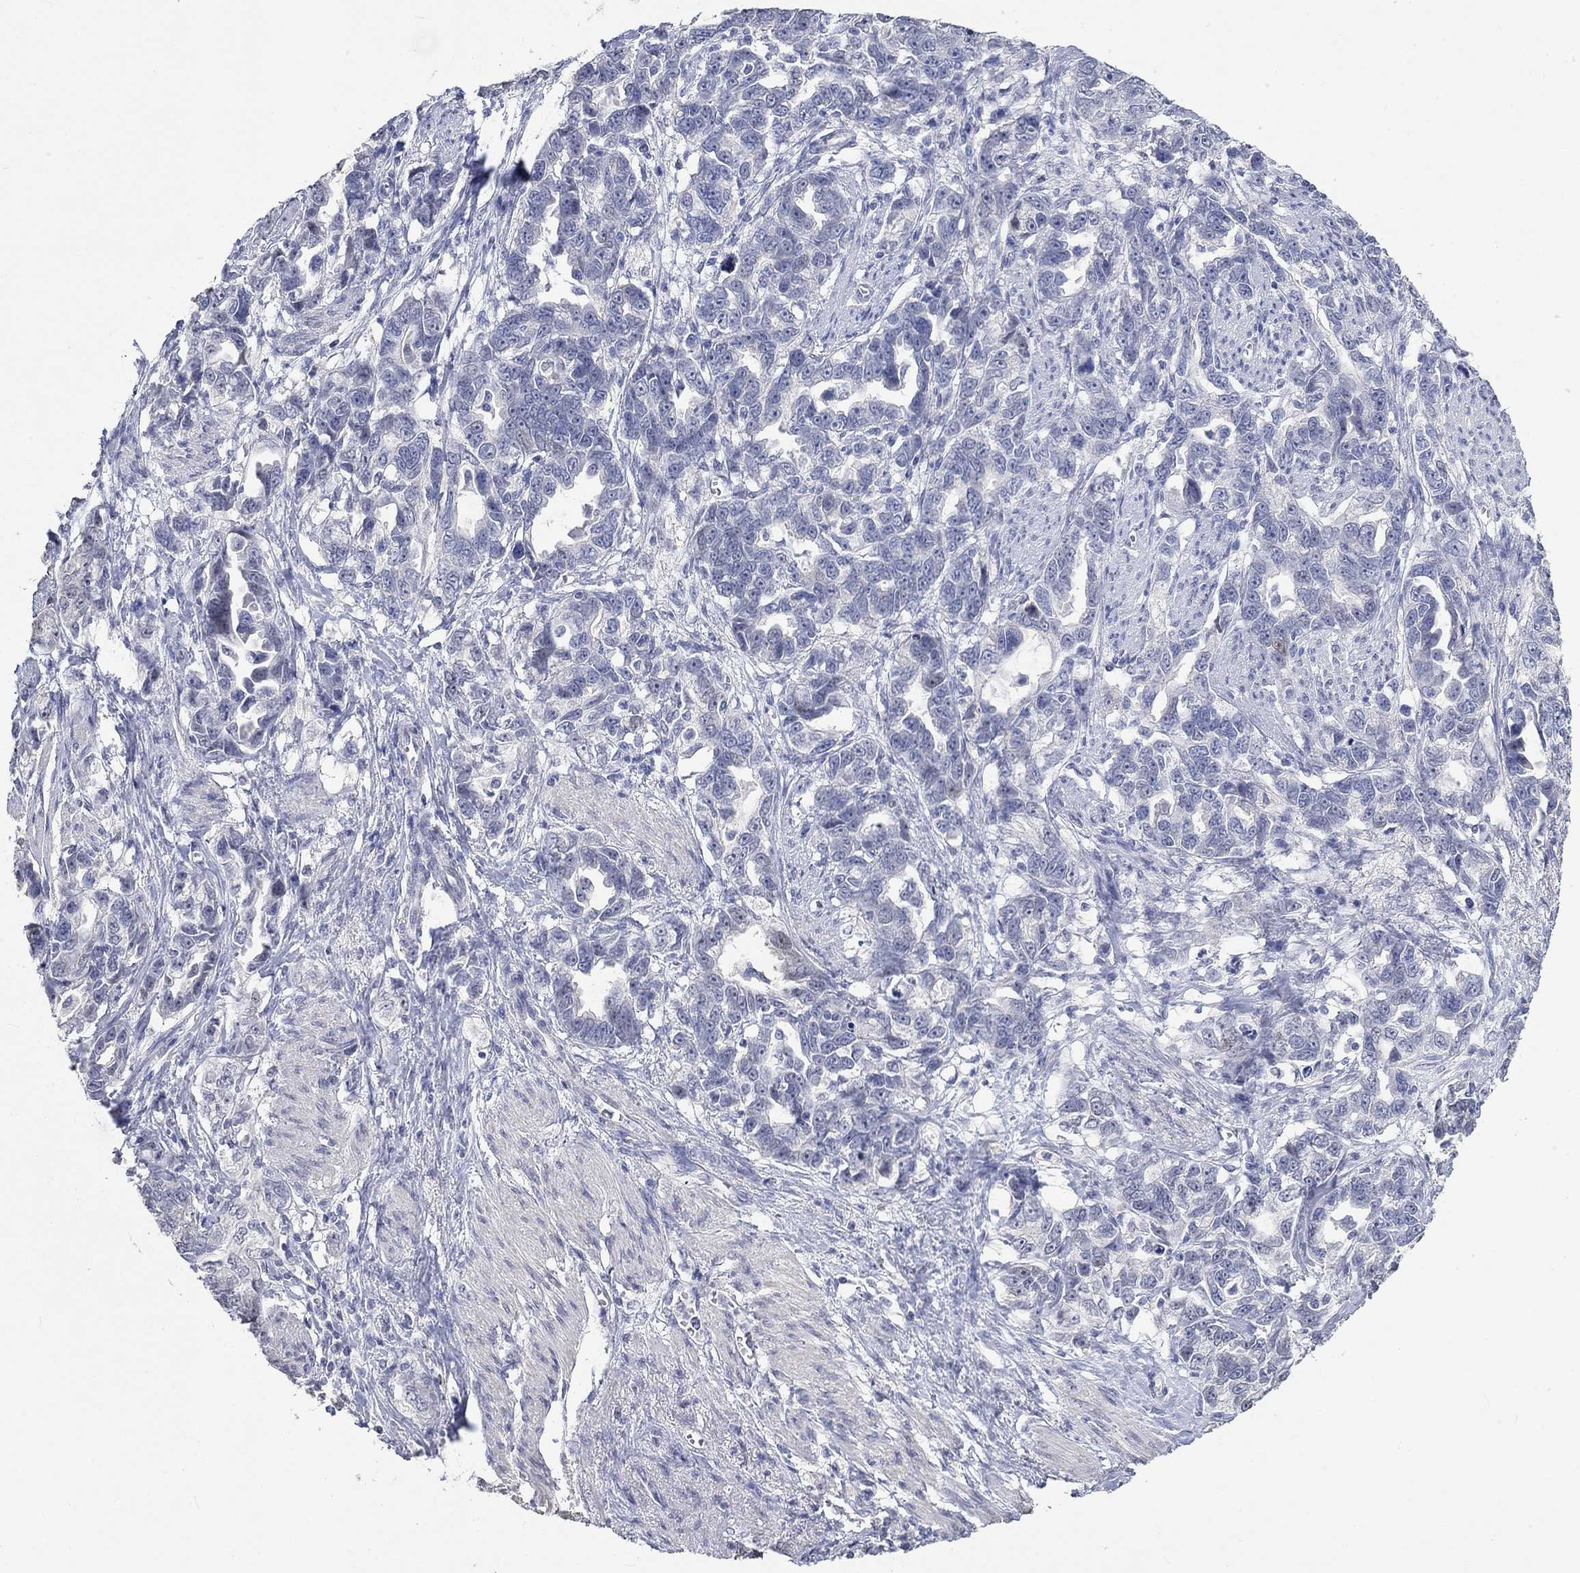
{"staining": {"intensity": "negative", "quantity": "none", "location": "none"}, "tissue": "ovarian cancer", "cell_type": "Tumor cells", "image_type": "cancer", "snomed": [{"axis": "morphology", "description": "Cystadenocarcinoma, serous, NOS"}, {"axis": "topography", "description": "Ovary"}], "caption": "A micrograph of serous cystadenocarcinoma (ovarian) stained for a protein reveals no brown staining in tumor cells.", "gene": "PNMA5", "patient": {"sex": "female", "age": 51}}